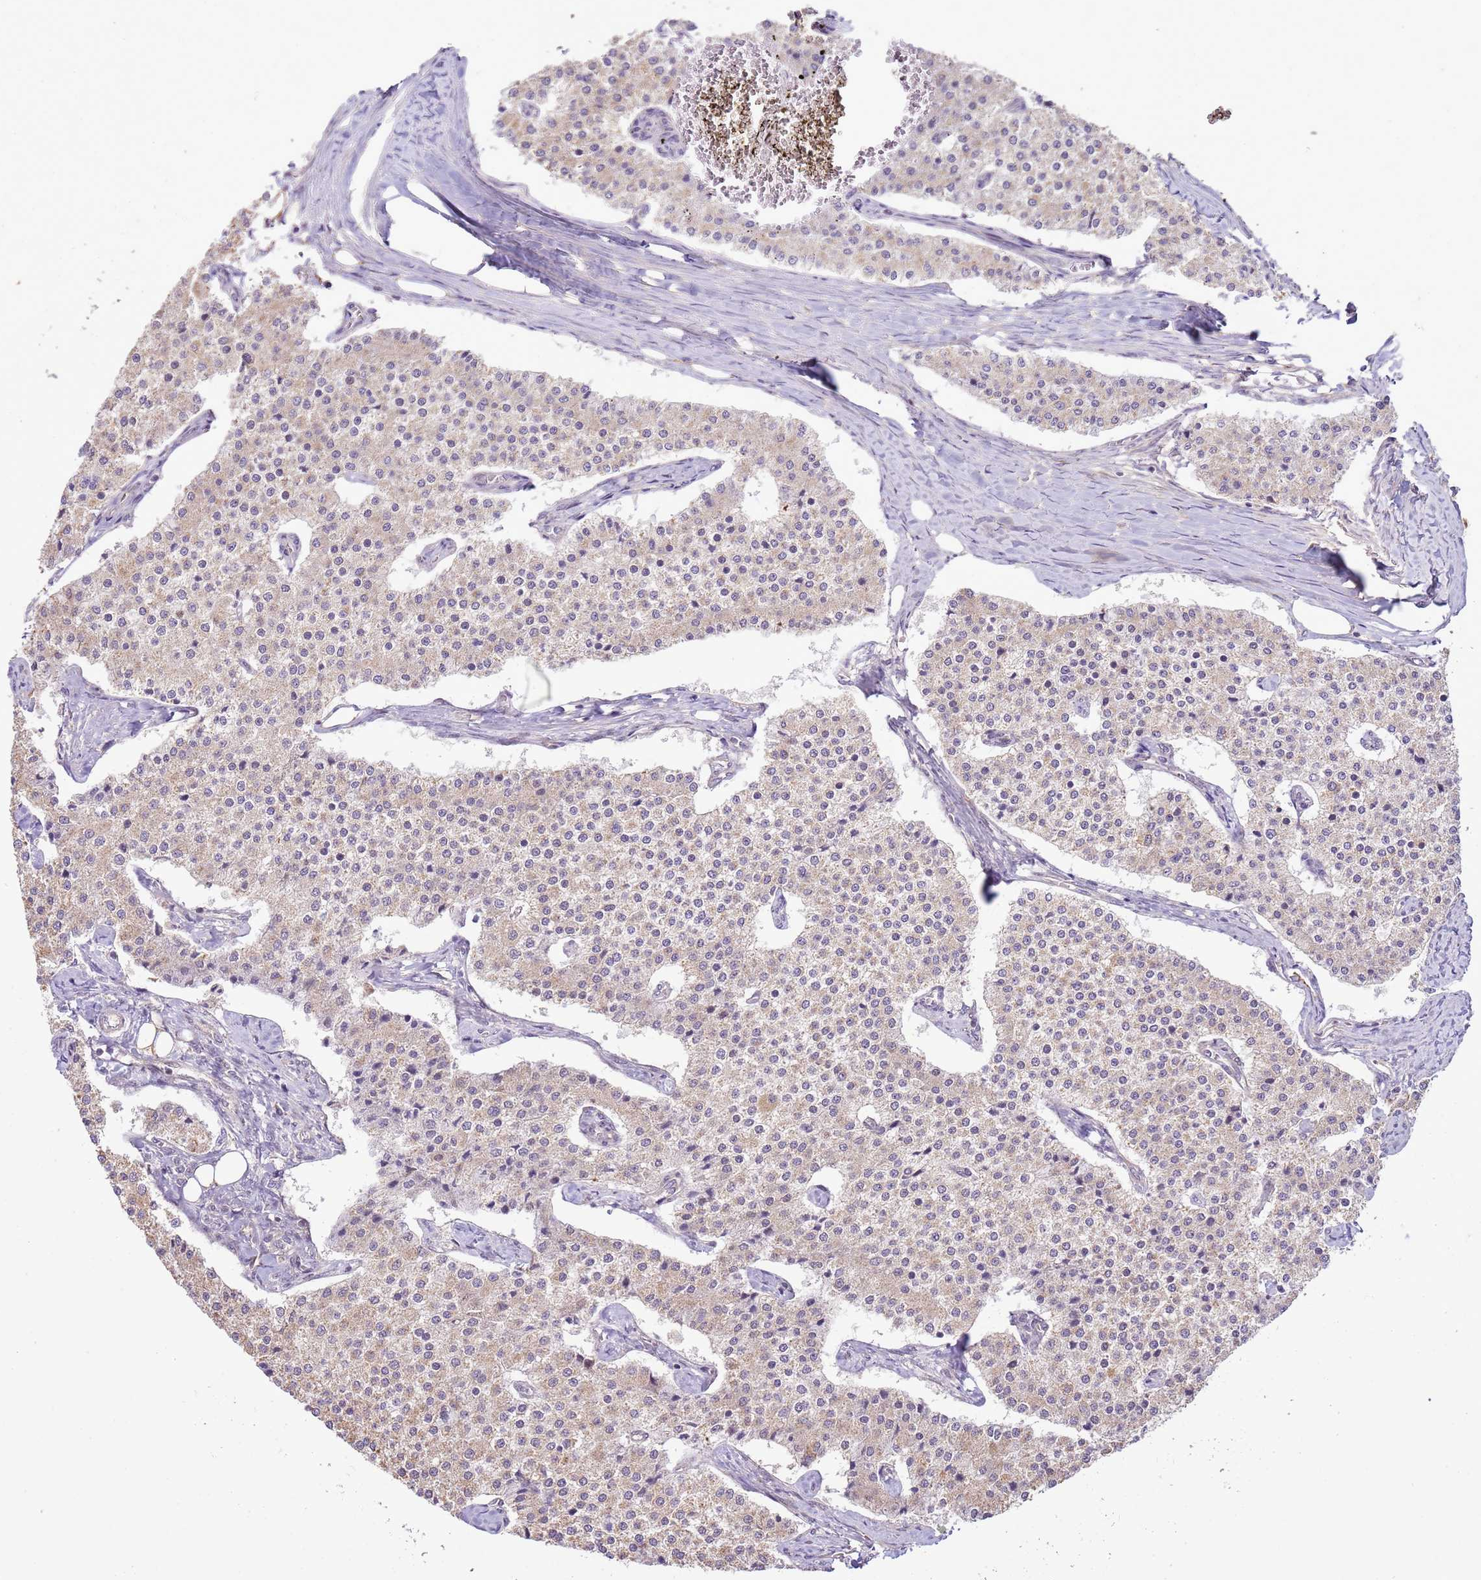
{"staining": {"intensity": "weak", "quantity": "<25%", "location": "cytoplasmic/membranous"}, "tissue": "carcinoid", "cell_type": "Tumor cells", "image_type": "cancer", "snomed": [{"axis": "morphology", "description": "Carcinoid, malignant, NOS"}, {"axis": "topography", "description": "Colon"}], "caption": "The immunohistochemistry image has no significant staining in tumor cells of carcinoid (malignant) tissue.", "gene": "SCARA3", "patient": {"sex": "female", "age": 52}}